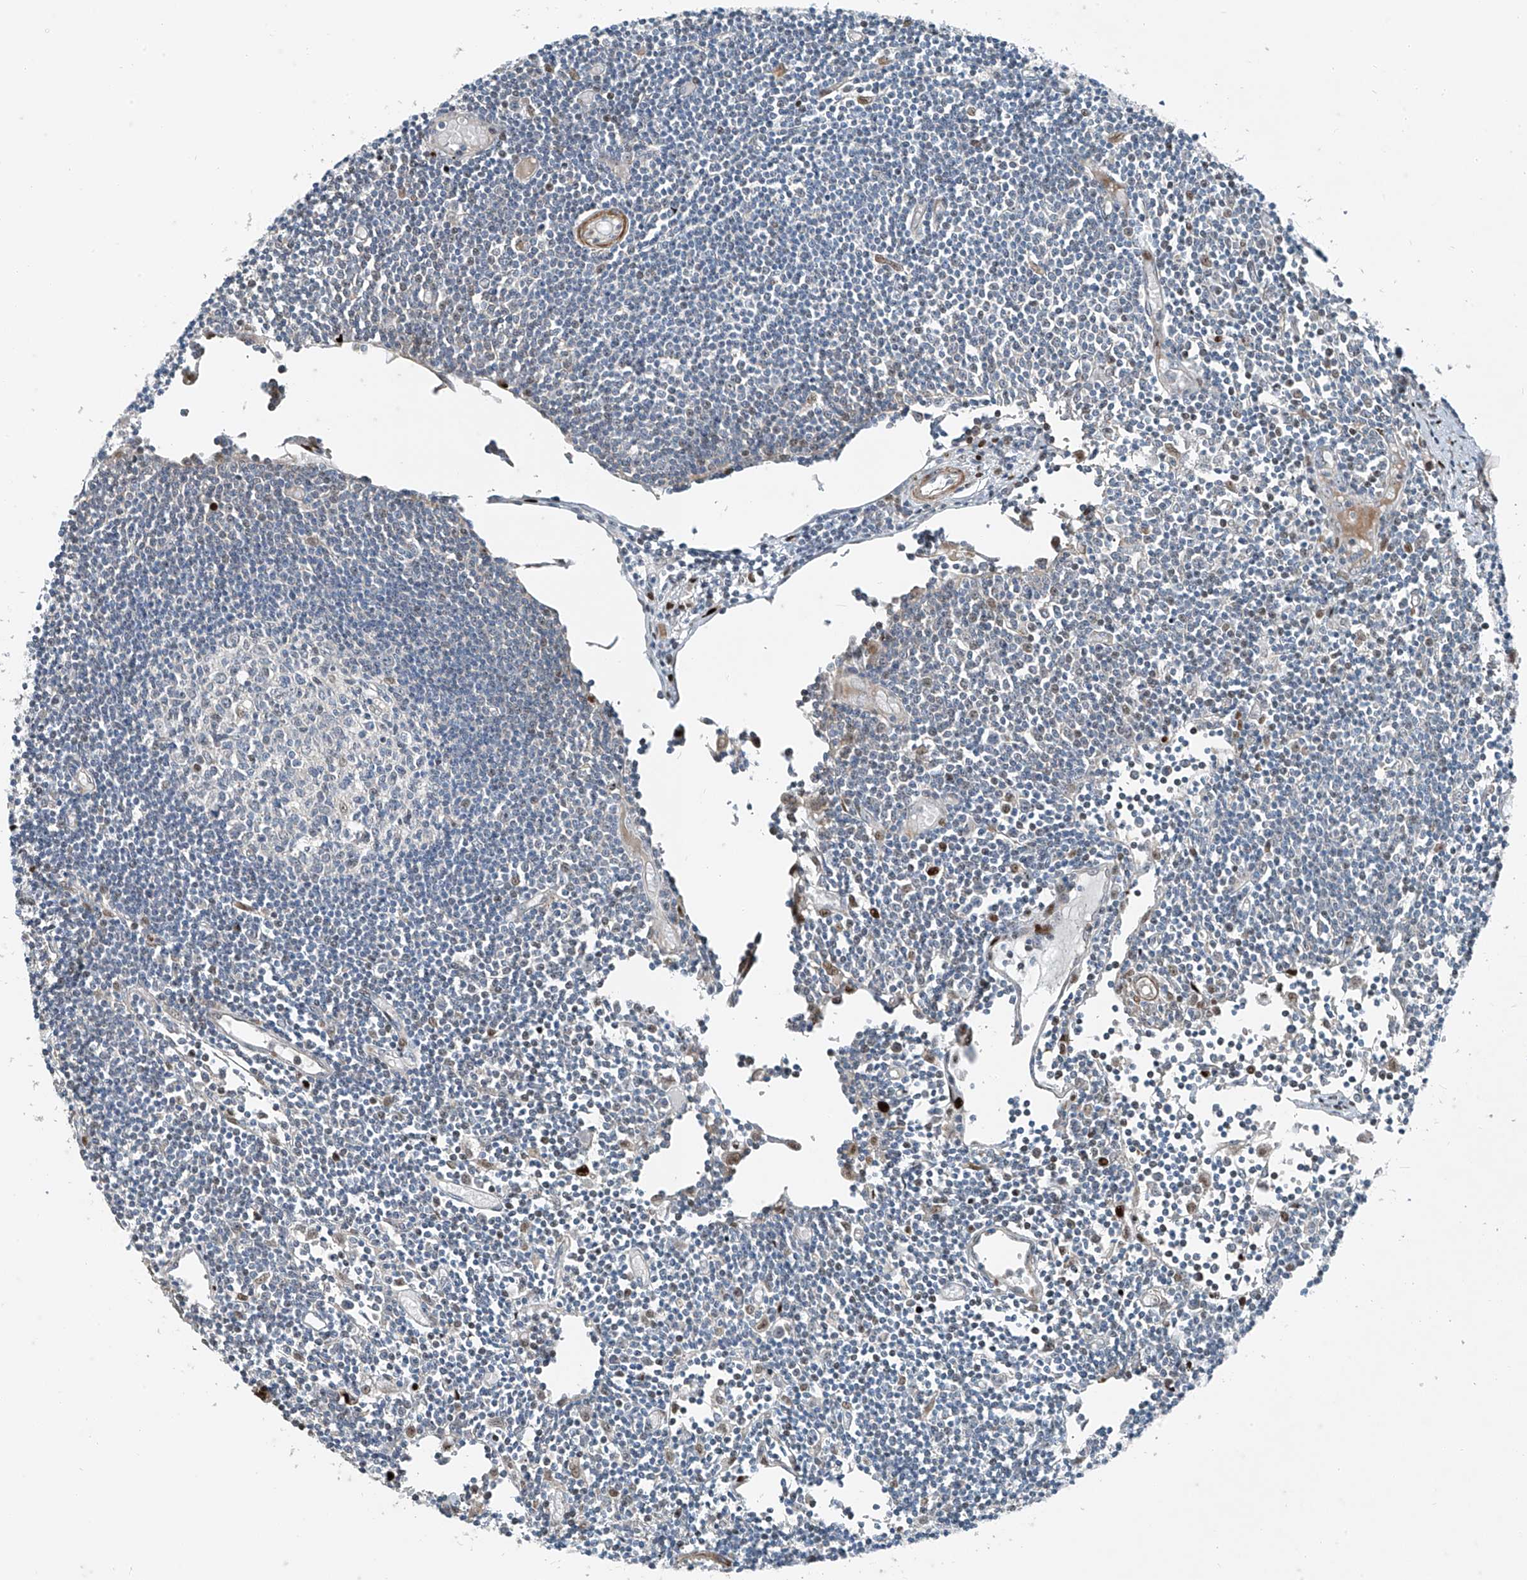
{"staining": {"intensity": "weak", "quantity": "<25%", "location": "nuclear"}, "tissue": "lymph node", "cell_type": "Germinal center cells", "image_type": "normal", "snomed": [{"axis": "morphology", "description": "Normal tissue, NOS"}, {"axis": "topography", "description": "Lymph node"}], "caption": "The photomicrograph demonstrates no staining of germinal center cells in benign lymph node. (Immunohistochemistry (ihc), brightfield microscopy, high magnification).", "gene": "PPCS", "patient": {"sex": "female", "age": 11}}